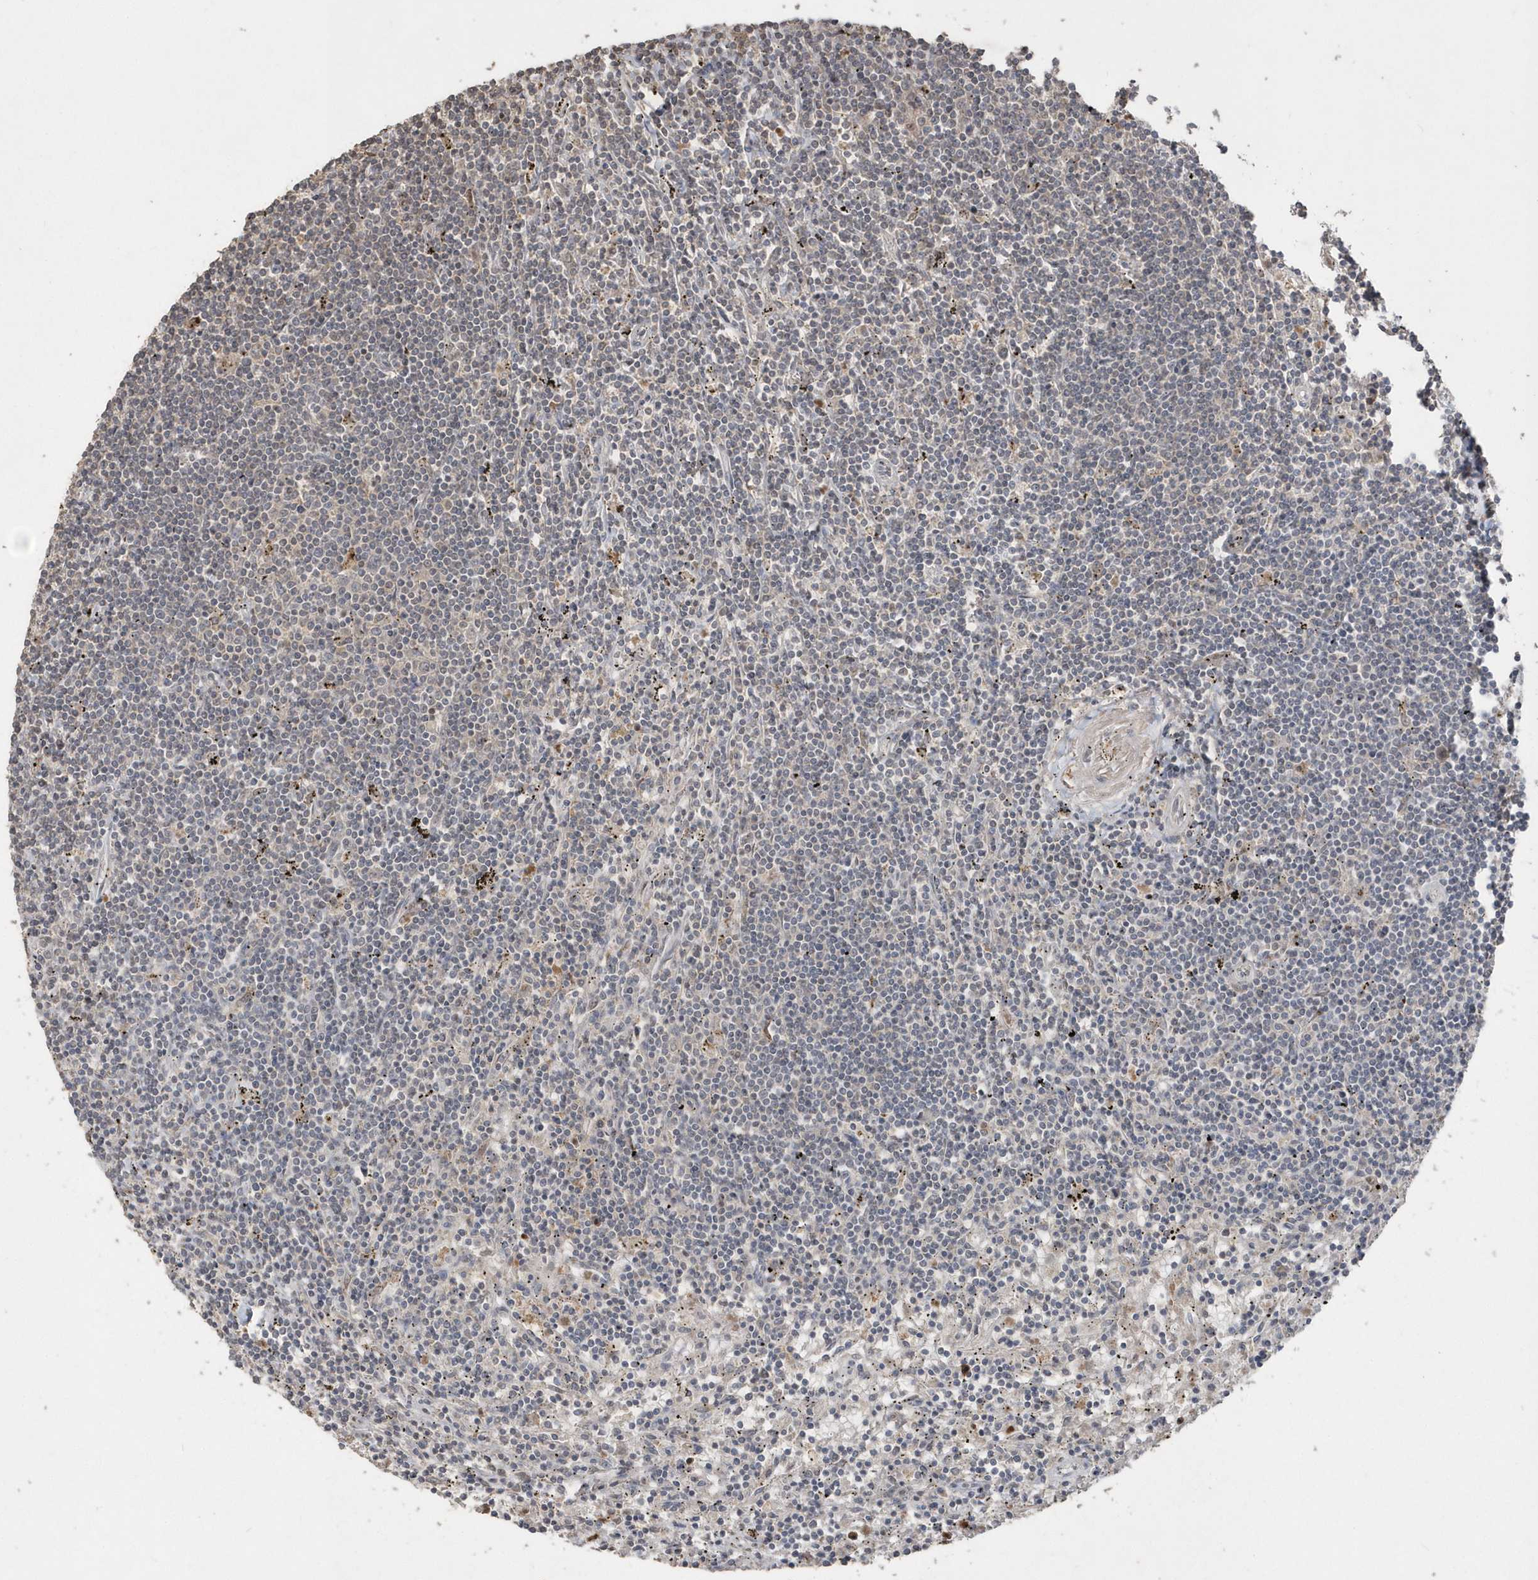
{"staining": {"intensity": "negative", "quantity": "none", "location": "none"}, "tissue": "lymphoma", "cell_type": "Tumor cells", "image_type": "cancer", "snomed": [{"axis": "morphology", "description": "Malignant lymphoma, non-Hodgkin's type, Low grade"}, {"axis": "topography", "description": "Spleen"}], "caption": "This is an IHC photomicrograph of human malignant lymphoma, non-Hodgkin's type (low-grade). There is no expression in tumor cells.", "gene": "GEMIN6", "patient": {"sex": "male", "age": 76}}